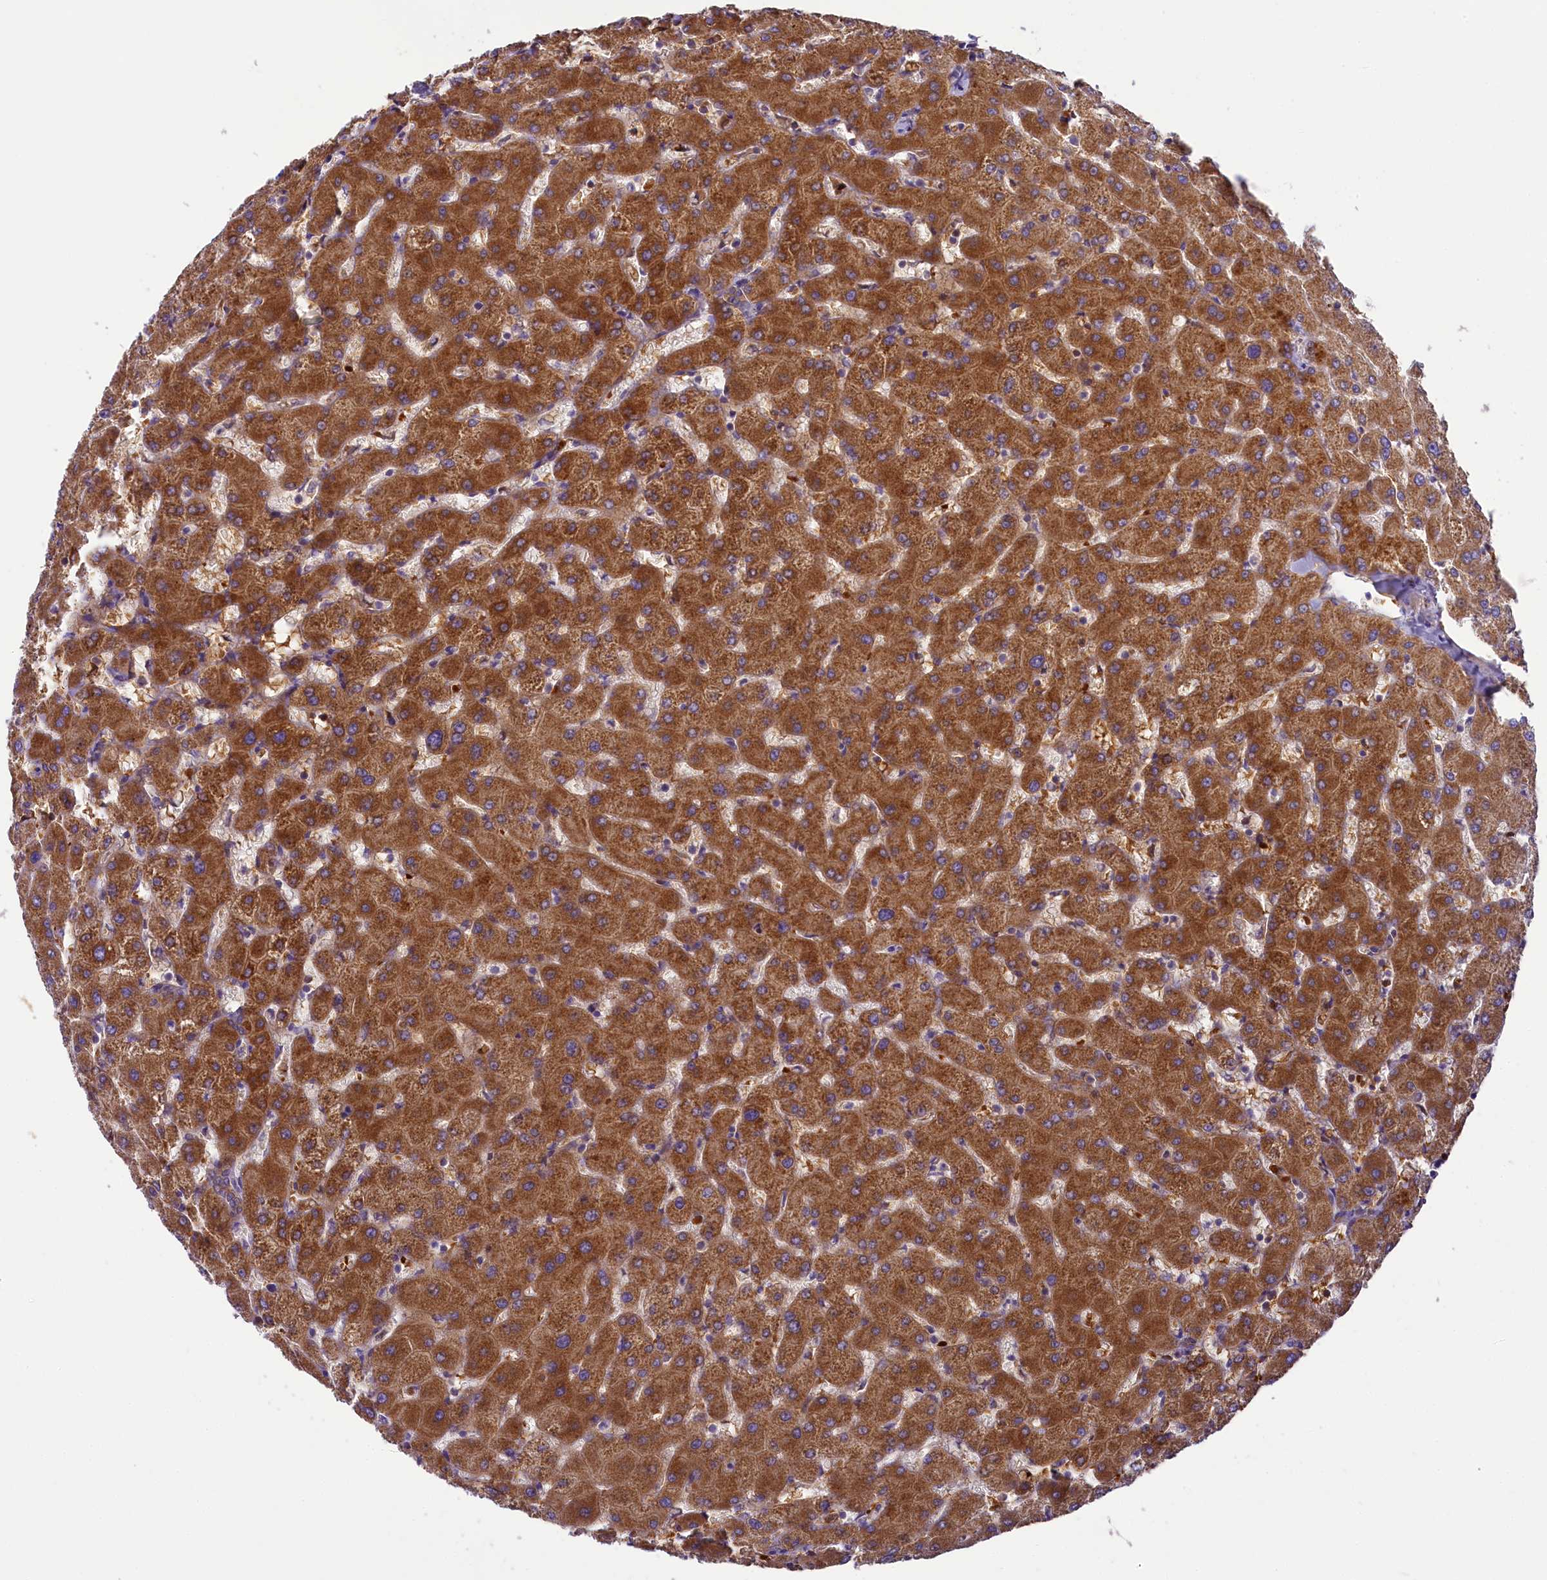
{"staining": {"intensity": "moderate", "quantity": "25%-75%", "location": "cytoplasmic/membranous"}, "tissue": "liver", "cell_type": "Cholangiocytes", "image_type": "normal", "snomed": [{"axis": "morphology", "description": "Normal tissue, NOS"}, {"axis": "topography", "description": "Liver"}], "caption": "Immunohistochemistry (IHC) (DAB) staining of unremarkable human liver displays moderate cytoplasmic/membranous protein staining in approximately 25%-75% of cholangiocytes. The staining was performed using DAB (3,3'-diaminobenzidine) to visualize the protein expression in brown, while the nuclei were stained in blue with hematoxylin (Magnification: 20x).", "gene": "LARP4", "patient": {"sex": "female", "age": 63}}